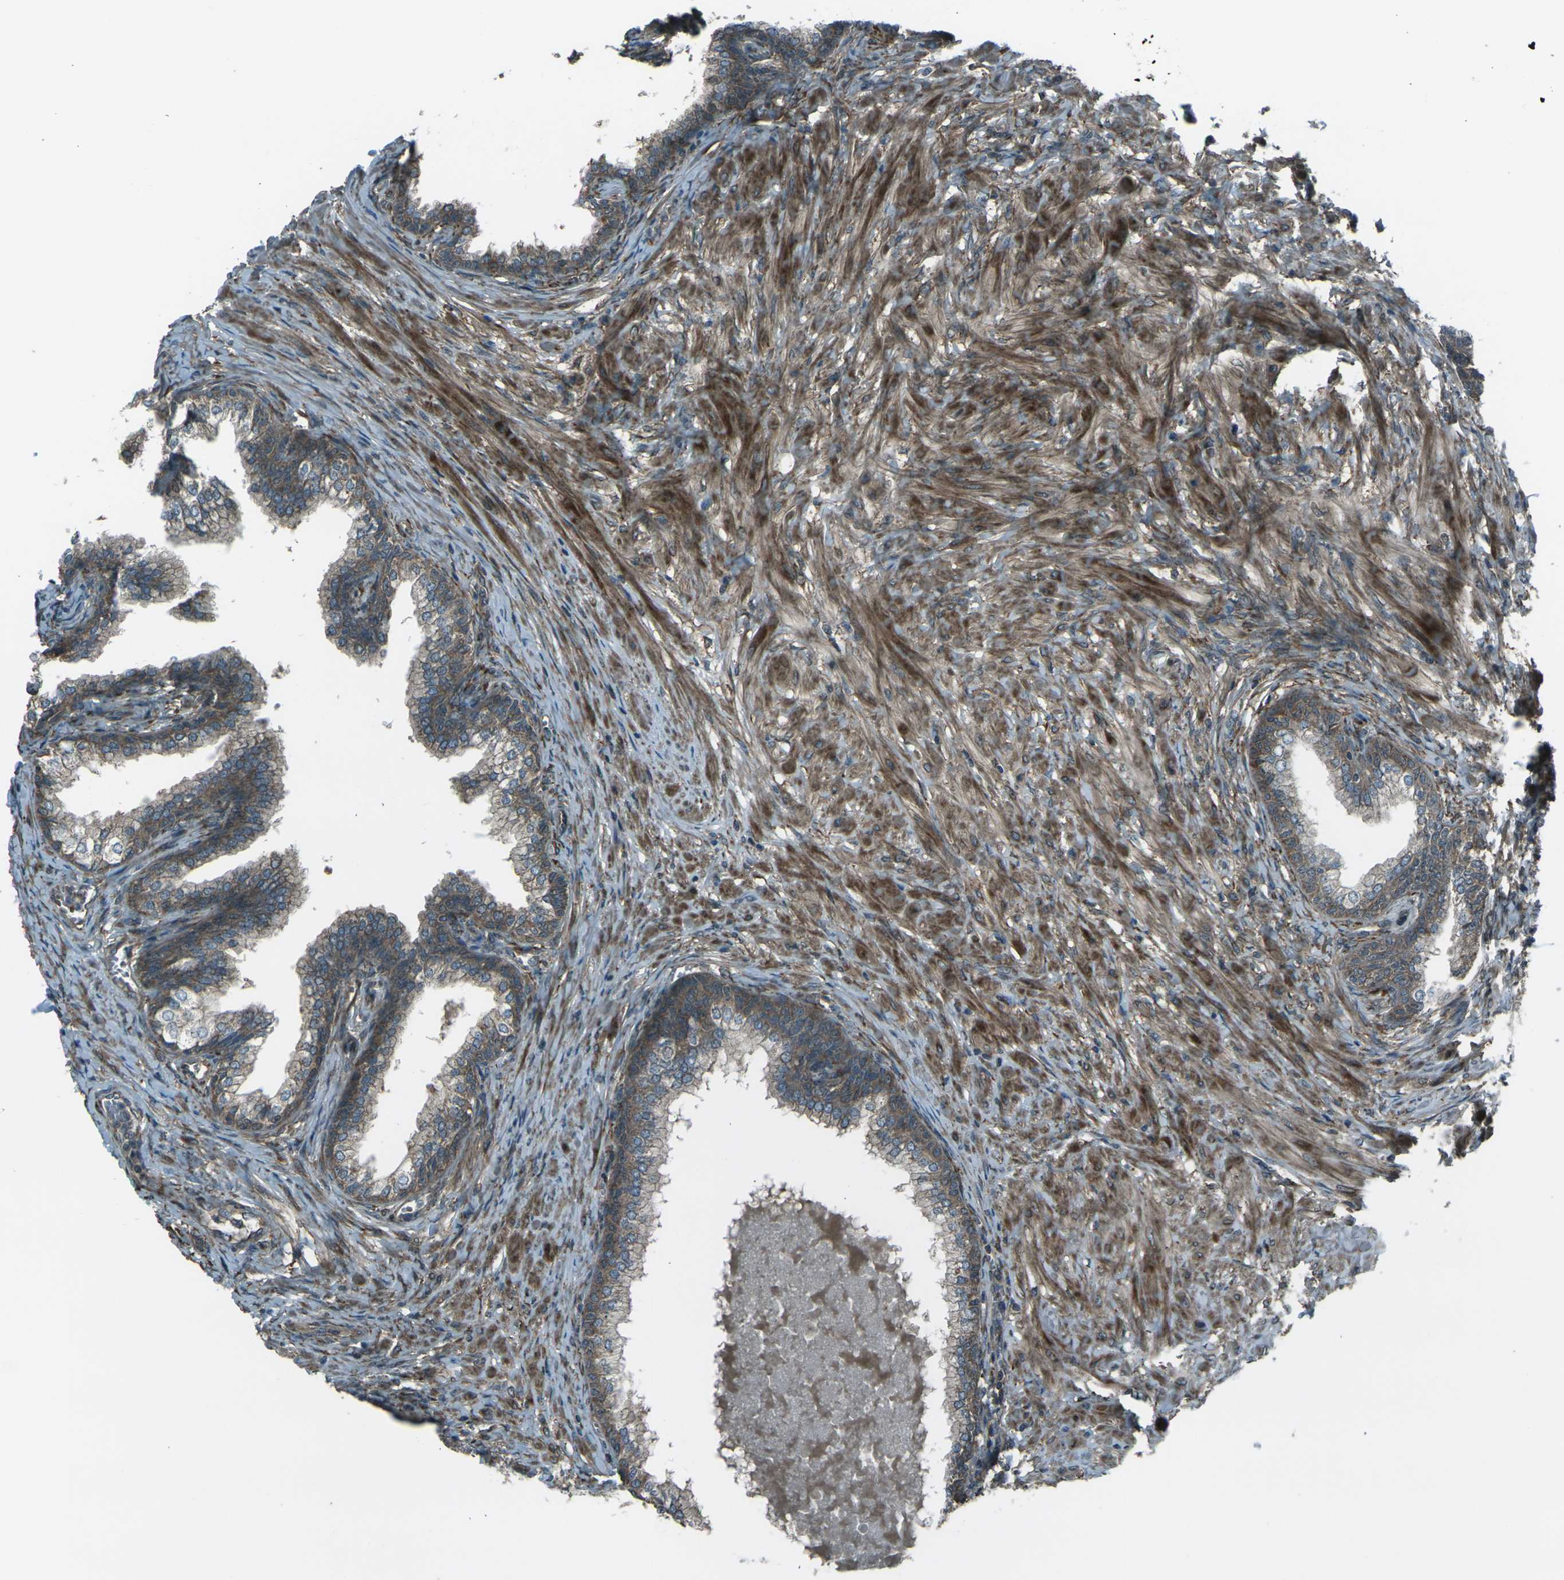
{"staining": {"intensity": "moderate", "quantity": ">75%", "location": "cytoplasmic/membranous"}, "tissue": "prostate", "cell_type": "Glandular cells", "image_type": "normal", "snomed": [{"axis": "morphology", "description": "Normal tissue, NOS"}, {"axis": "morphology", "description": "Urothelial carcinoma, Low grade"}, {"axis": "topography", "description": "Urinary bladder"}, {"axis": "topography", "description": "Prostate"}], "caption": "Prostate stained with a brown dye demonstrates moderate cytoplasmic/membranous positive staining in approximately >75% of glandular cells.", "gene": "LSMEM1", "patient": {"sex": "male", "age": 60}}